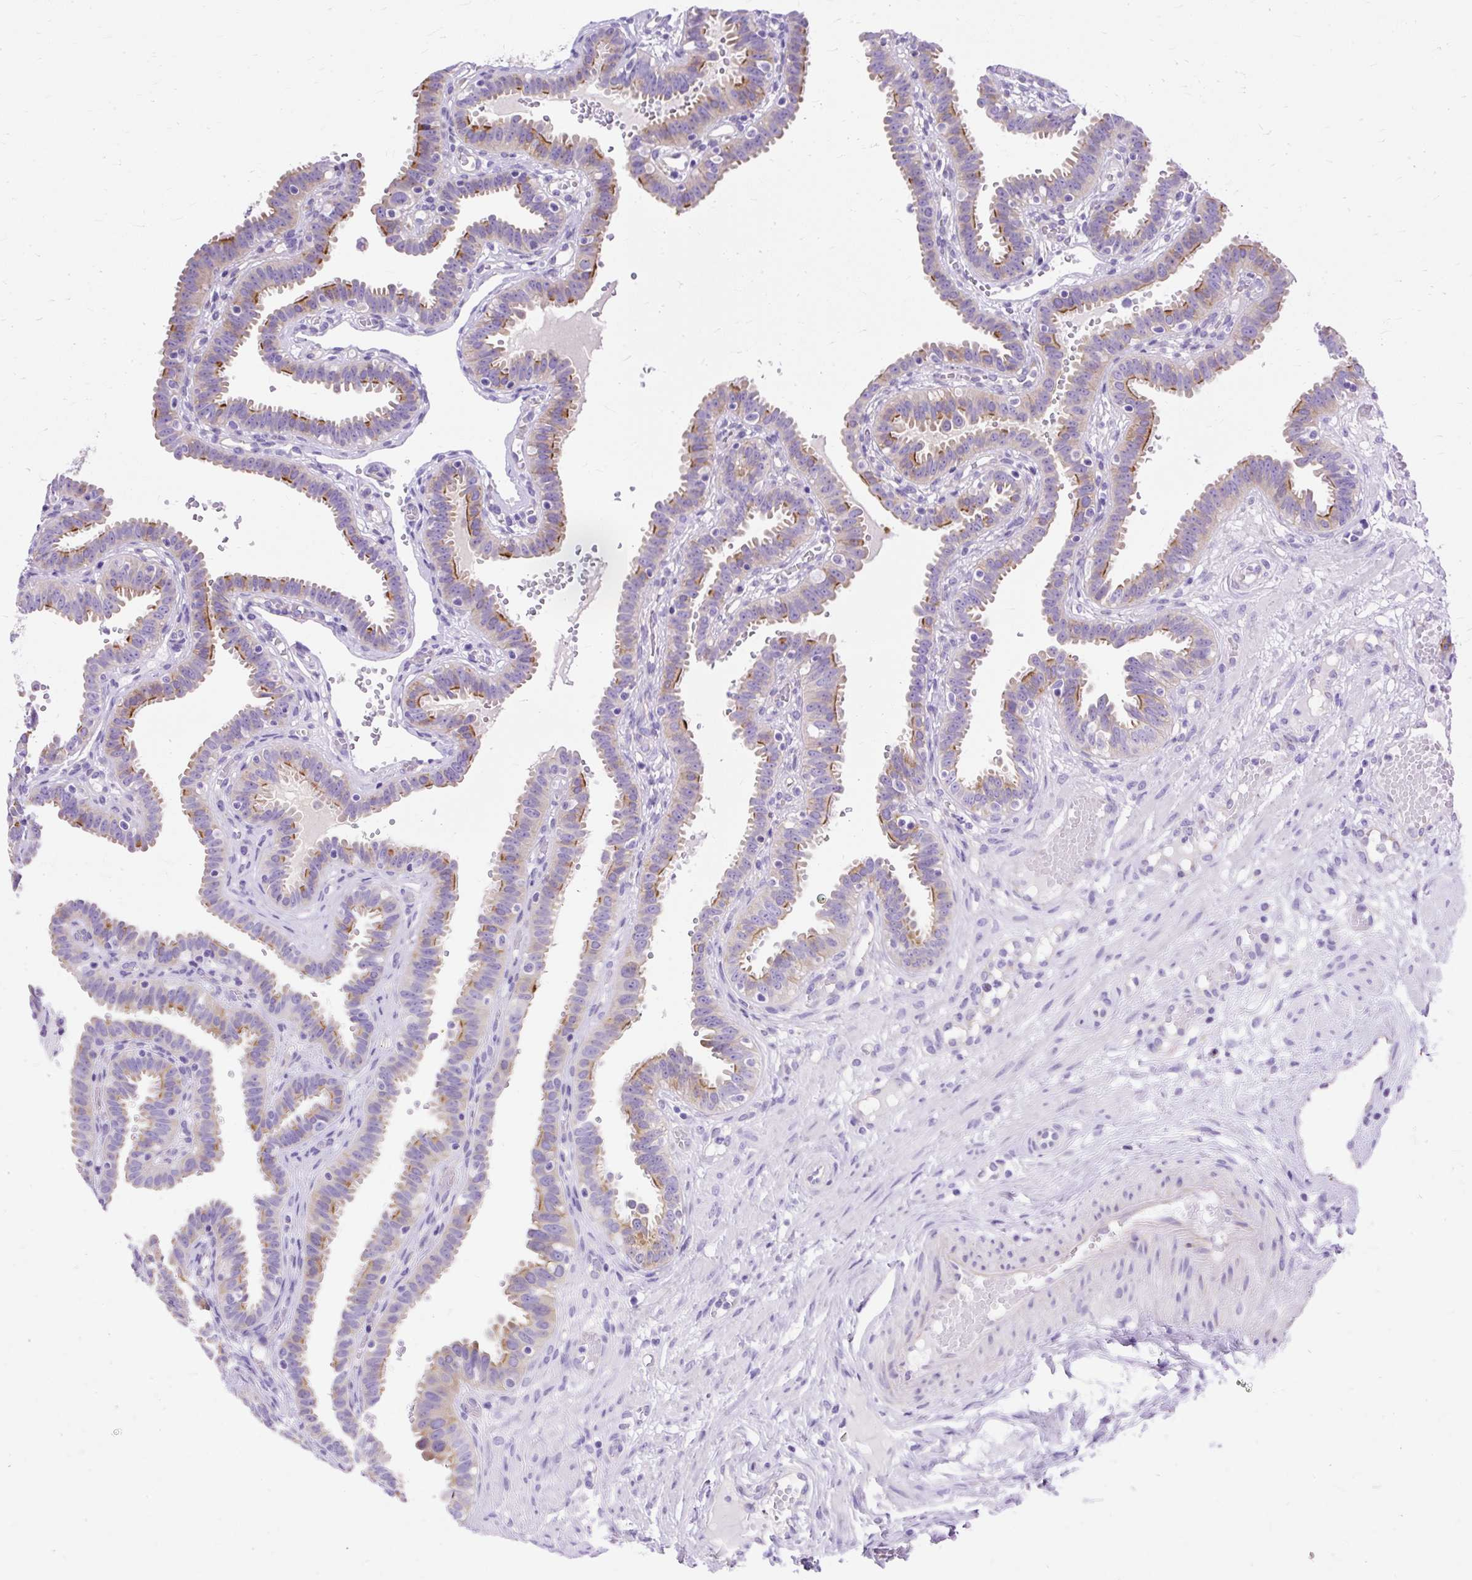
{"staining": {"intensity": "moderate", "quantity": "25%-75%", "location": "cytoplasmic/membranous"}, "tissue": "fallopian tube", "cell_type": "Glandular cells", "image_type": "normal", "snomed": [{"axis": "morphology", "description": "Normal tissue, NOS"}, {"axis": "topography", "description": "Fallopian tube"}], "caption": "An image of human fallopian tube stained for a protein demonstrates moderate cytoplasmic/membranous brown staining in glandular cells.", "gene": "MYO6", "patient": {"sex": "female", "age": 37}}